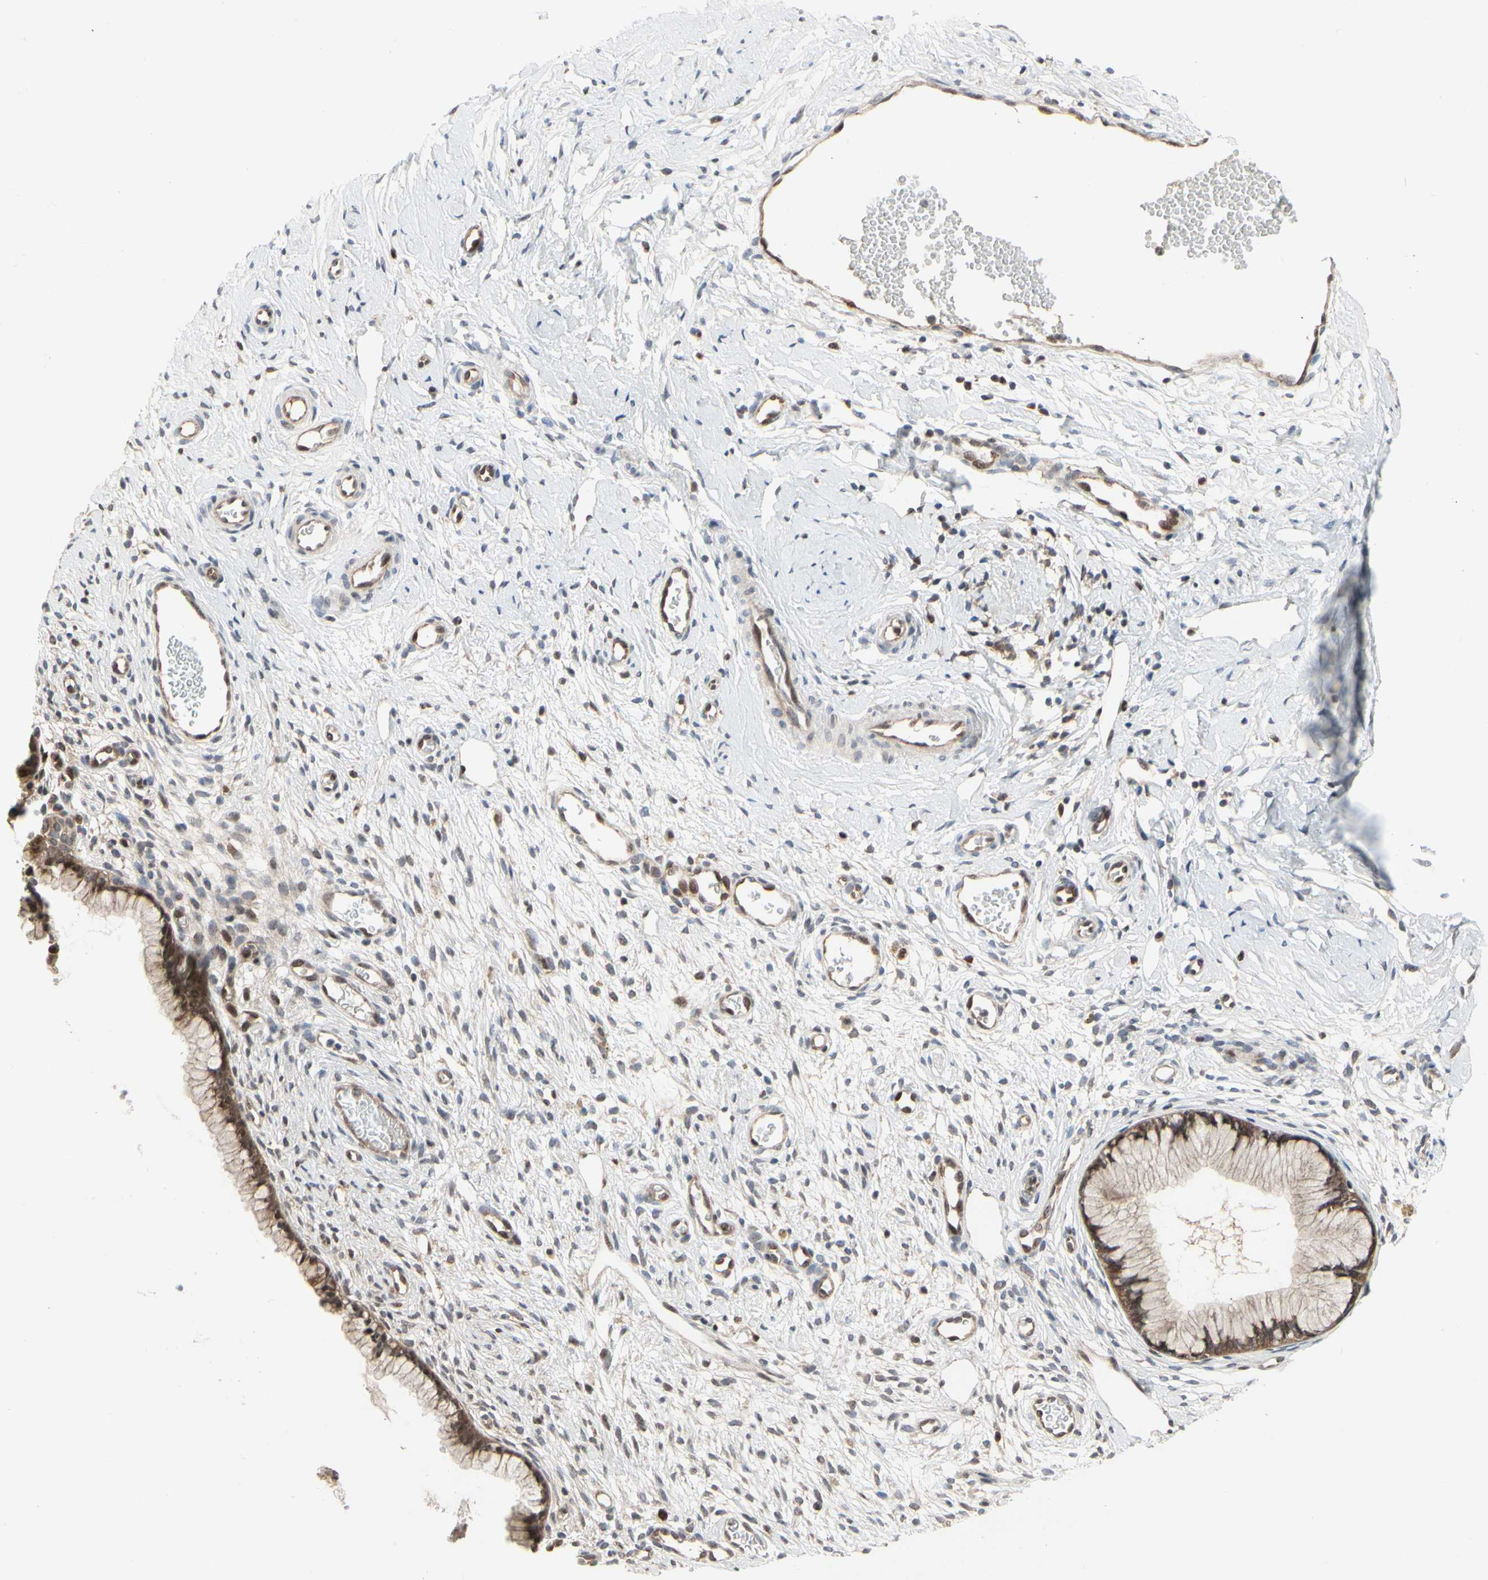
{"staining": {"intensity": "moderate", "quantity": ">75%", "location": "cytoplasmic/membranous,nuclear"}, "tissue": "cervix", "cell_type": "Glandular cells", "image_type": "normal", "snomed": [{"axis": "morphology", "description": "Normal tissue, NOS"}, {"axis": "topography", "description": "Cervix"}], "caption": "This image shows immunohistochemistry (IHC) staining of benign human cervix, with medium moderate cytoplasmic/membranous,nuclear positivity in approximately >75% of glandular cells.", "gene": "CDK5", "patient": {"sex": "female", "age": 65}}